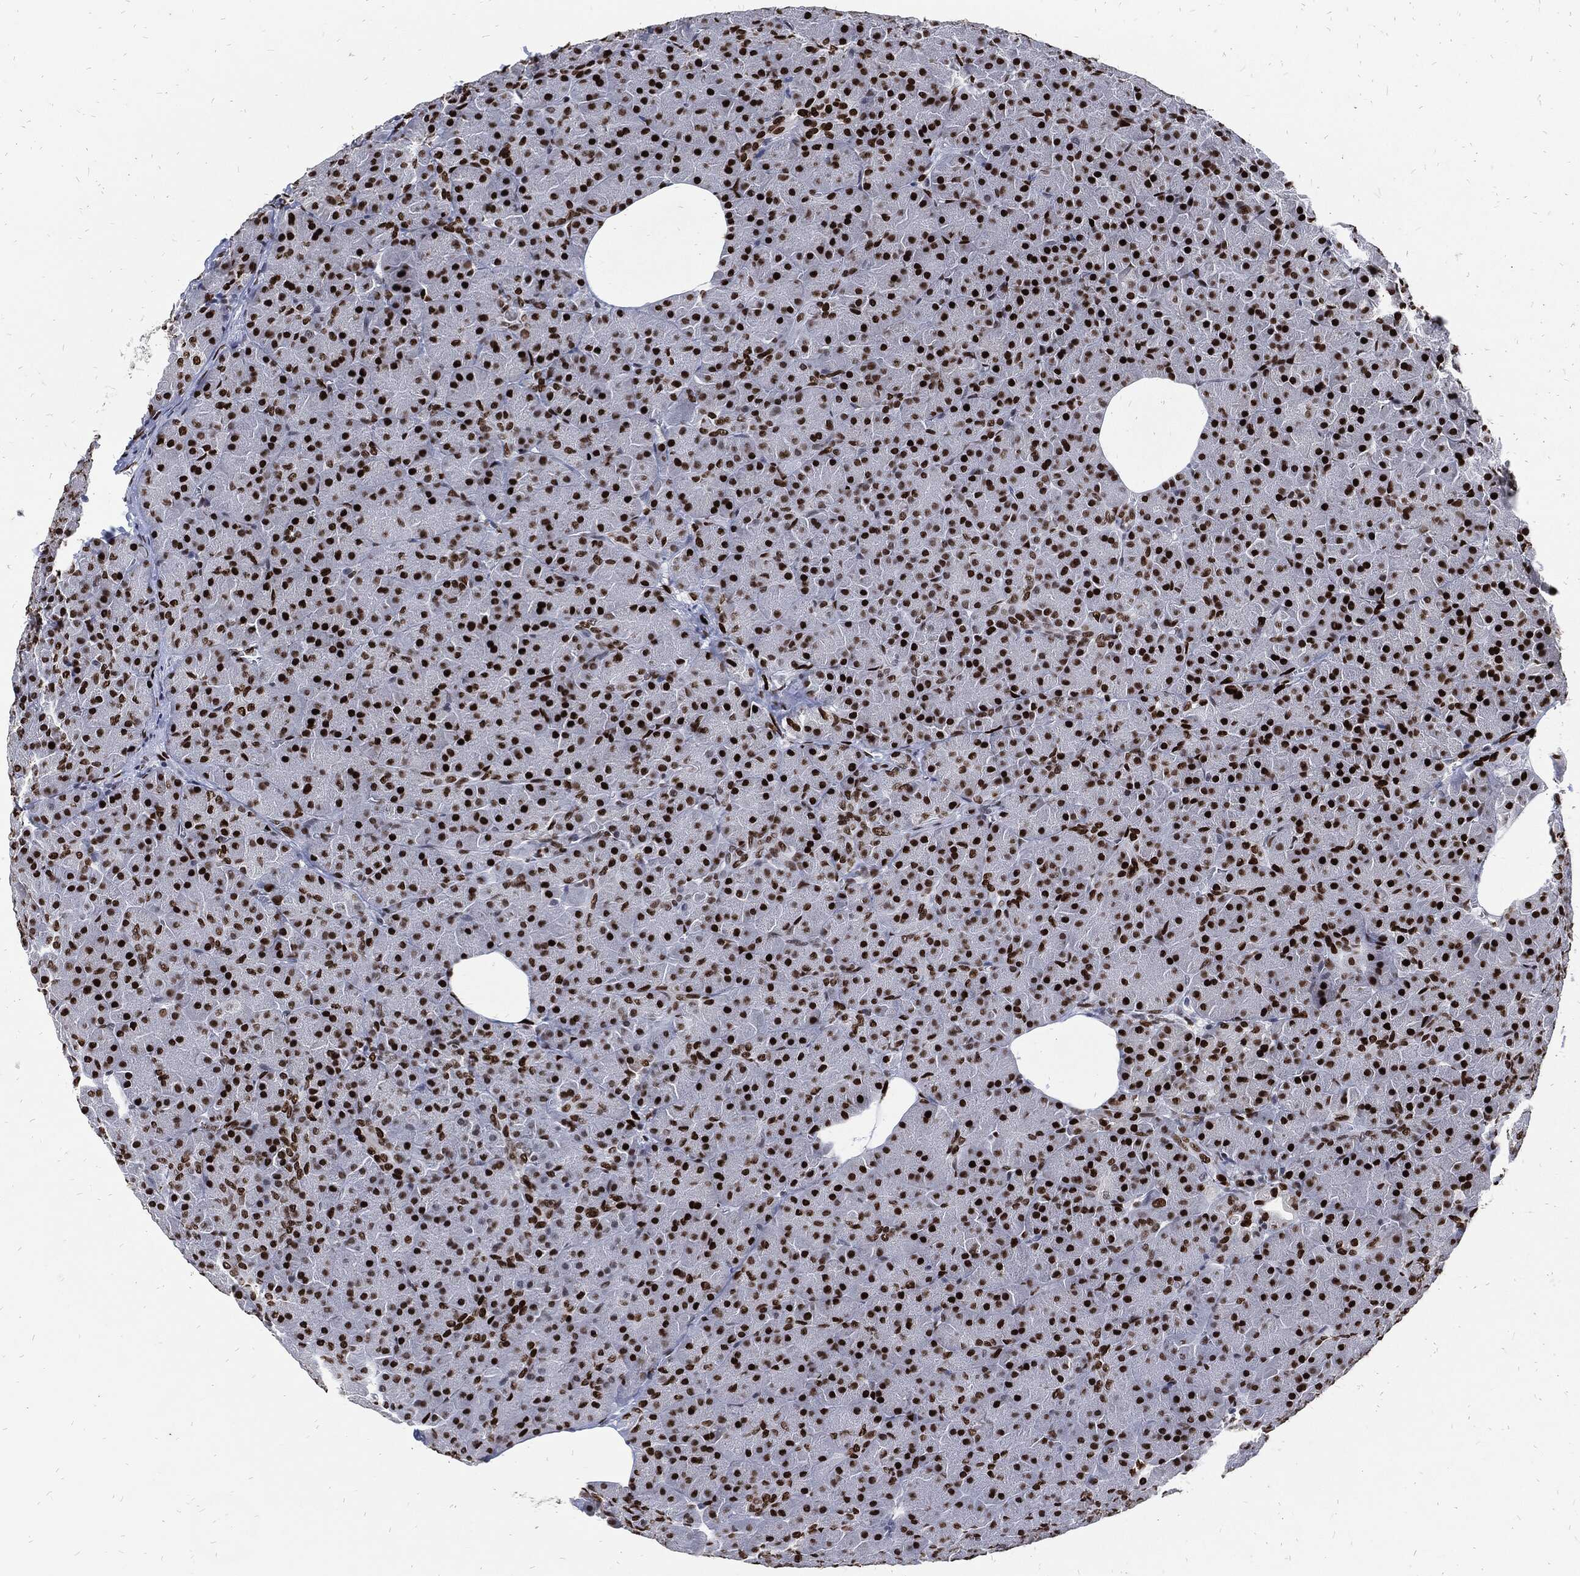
{"staining": {"intensity": "strong", "quantity": ">75%", "location": "nuclear"}, "tissue": "pancreas", "cell_type": "Exocrine glandular cells", "image_type": "normal", "snomed": [{"axis": "morphology", "description": "Normal tissue, NOS"}, {"axis": "topography", "description": "Pancreas"}], "caption": "Benign pancreas reveals strong nuclear staining in approximately >75% of exocrine glandular cells.", "gene": "JUN", "patient": {"sex": "male", "age": 61}}